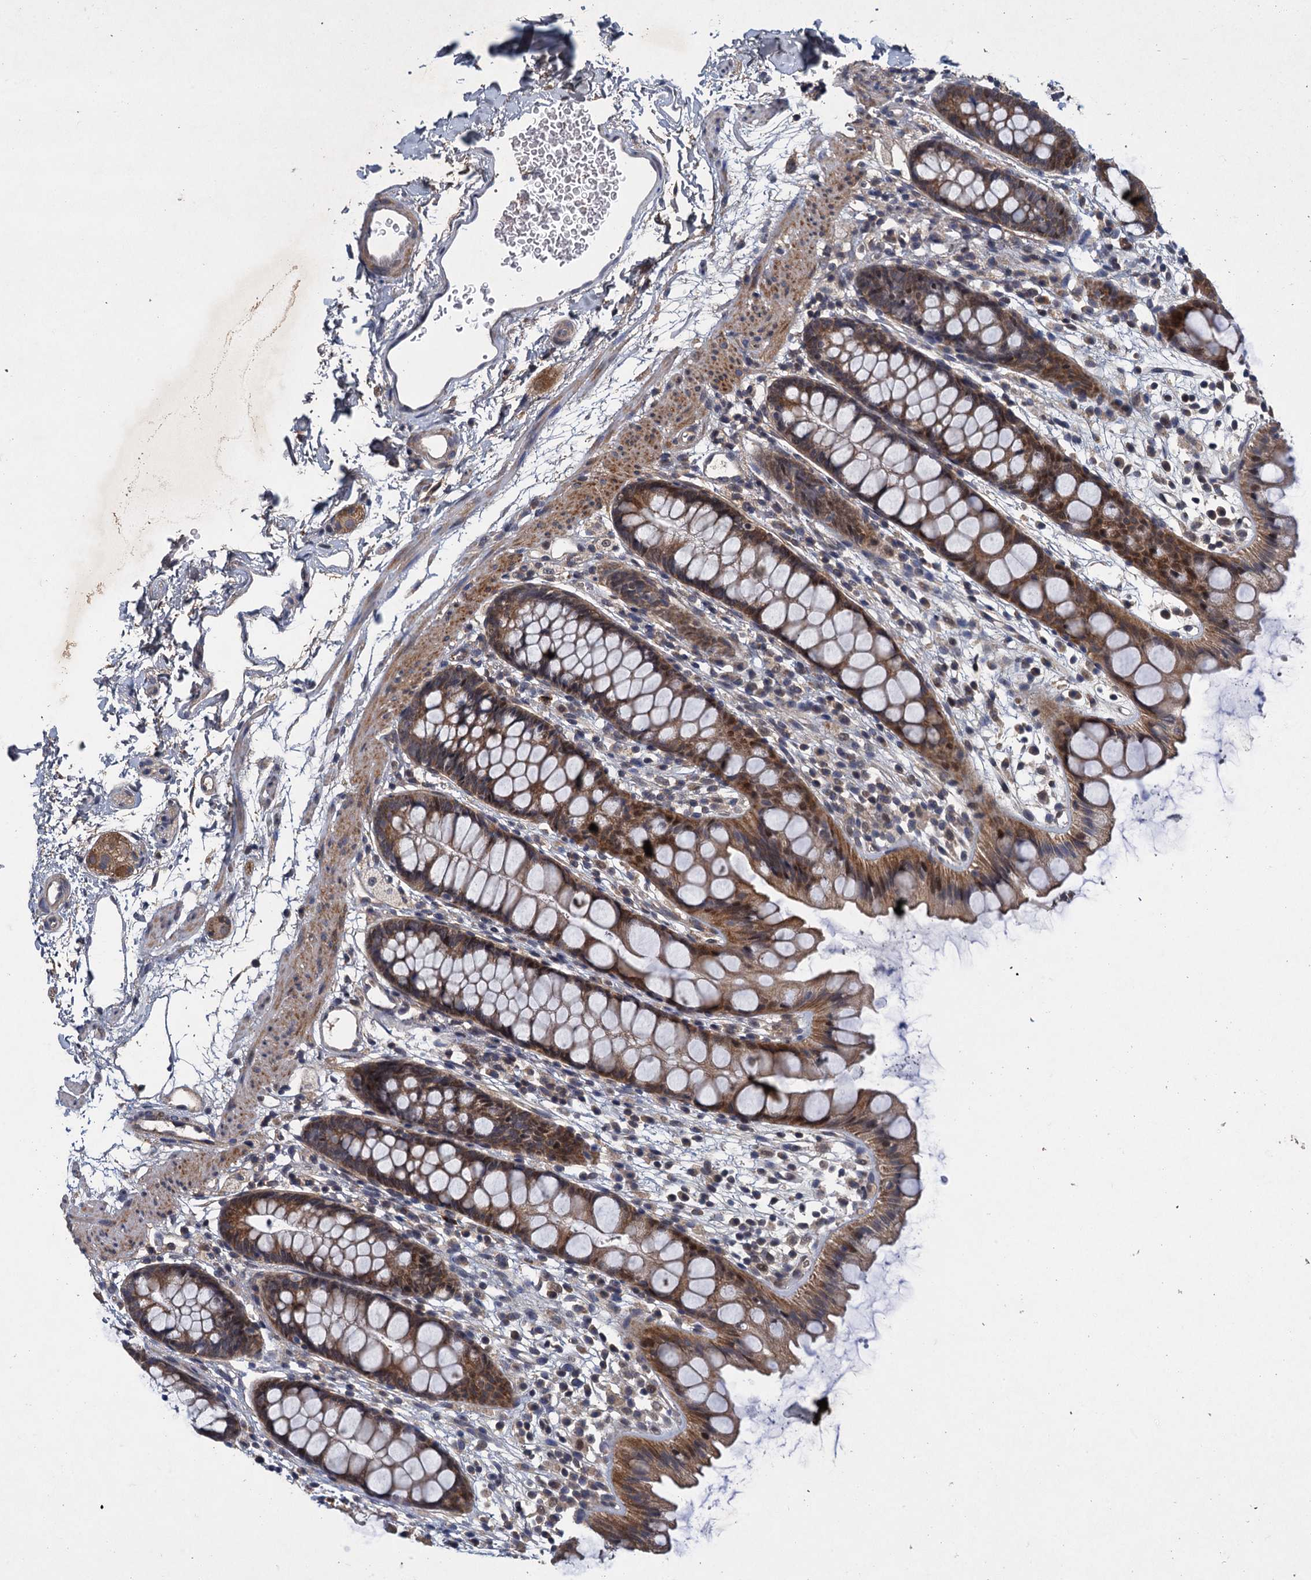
{"staining": {"intensity": "moderate", "quantity": ">75%", "location": "cytoplasmic/membranous"}, "tissue": "rectum", "cell_type": "Glandular cells", "image_type": "normal", "snomed": [{"axis": "morphology", "description": "Normal tissue, NOS"}, {"axis": "topography", "description": "Rectum"}], "caption": "Immunohistochemical staining of normal rectum displays medium levels of moderate cytoplasmic/membranous staining in about >75% of glandular cells.", "gene": "MDM1", "patient": {"sex": "female", "age": 65}}